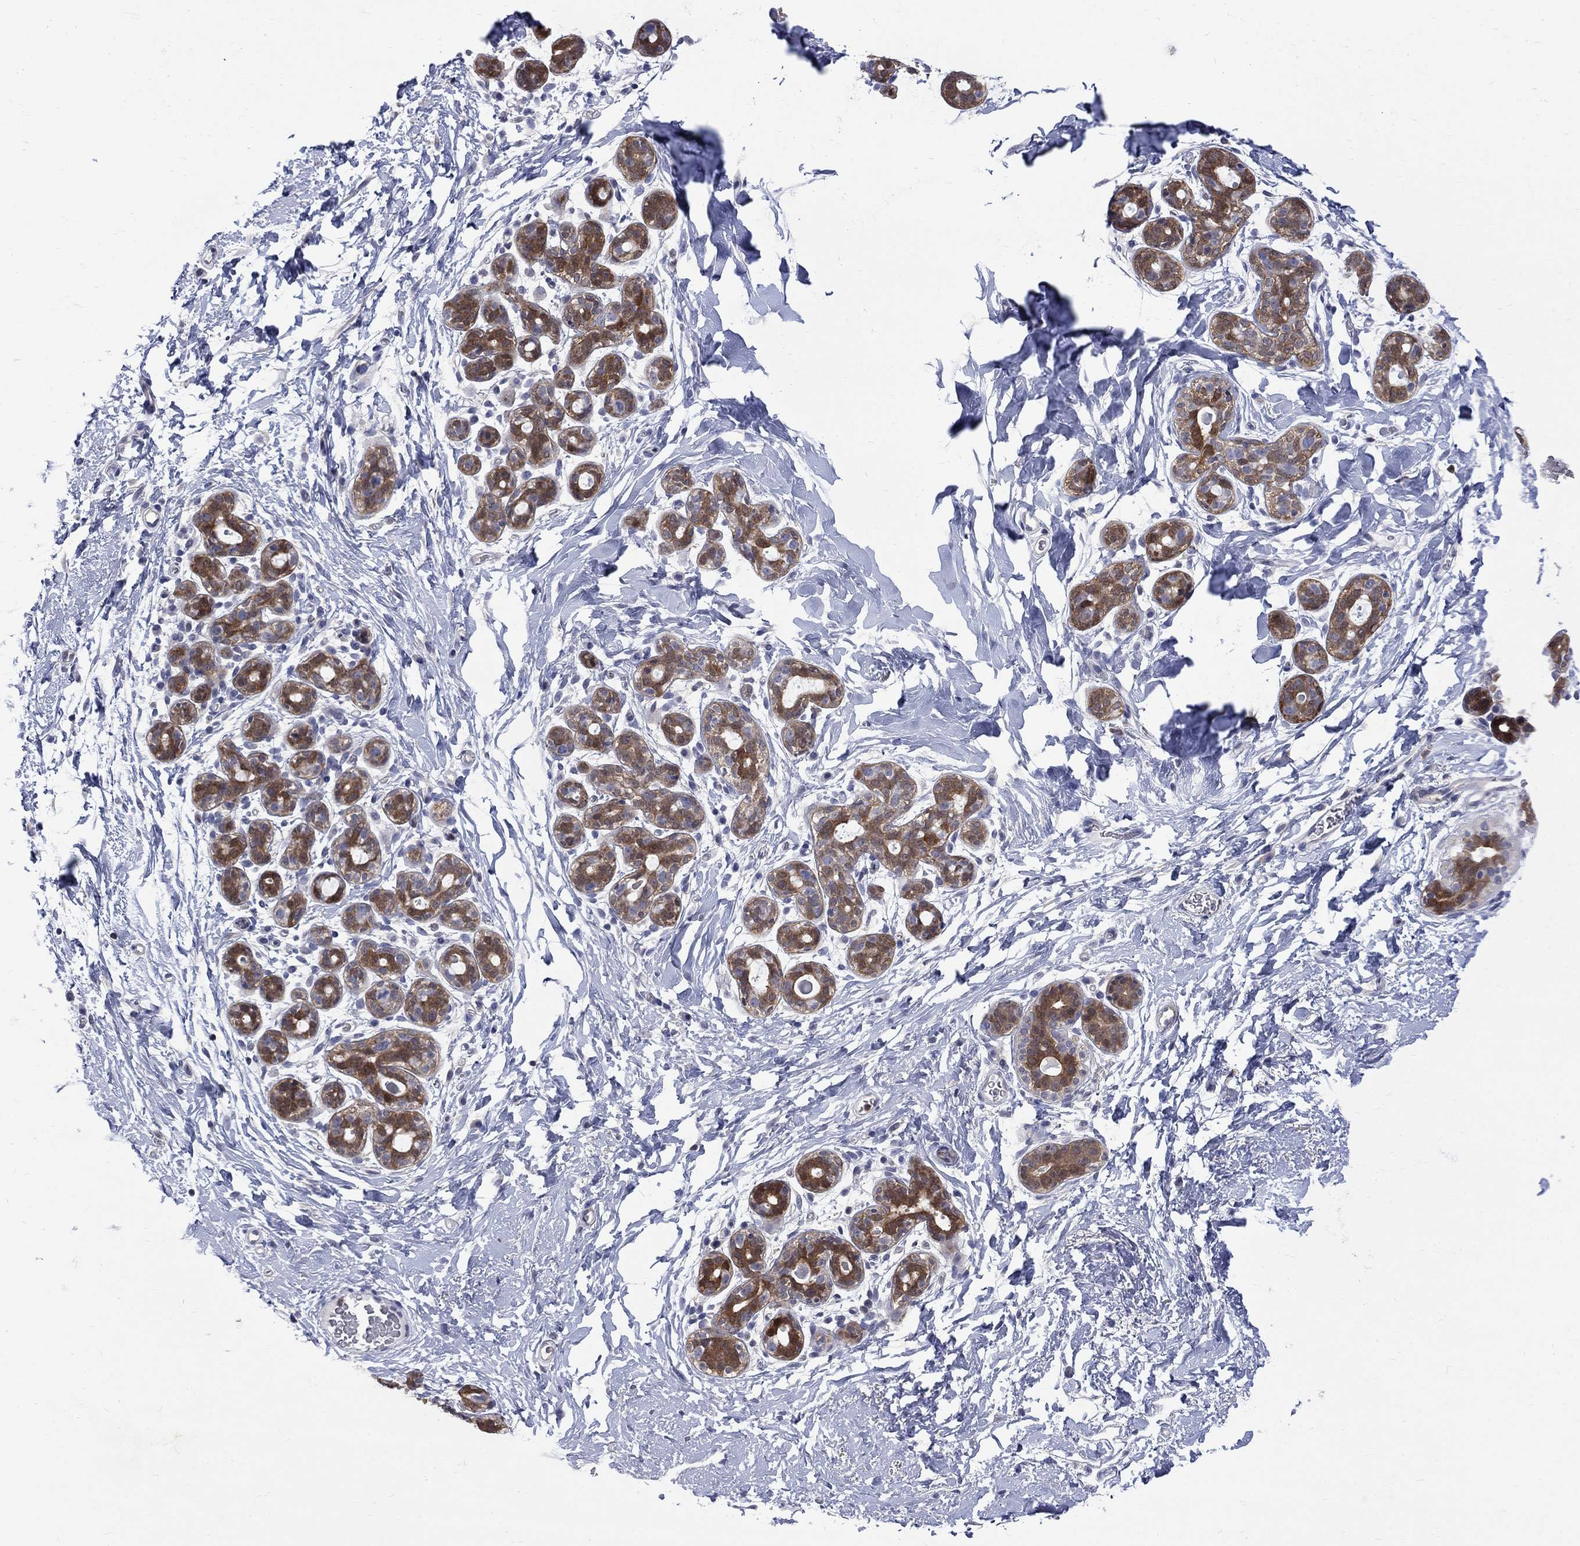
{"staining": {"intensity": "negative", "quantity": "none", "location": "none"}, "tissue": "breast", "cell_type": "Adipocytes", "image_type": "normal", "snomed": [{"axis": "morphology", "description": "Normal tissue, NOS"}, {"axis": "topography", "description": "Breast"}], "caption": "High power microscopy photomicrograph of an immunohistochemistry (IHC) photomicrograph of normal breast, revealing no significant staining in adipocytes.", "gene": "HKDC1", "patient": {"sex": "female", "age": 43}}